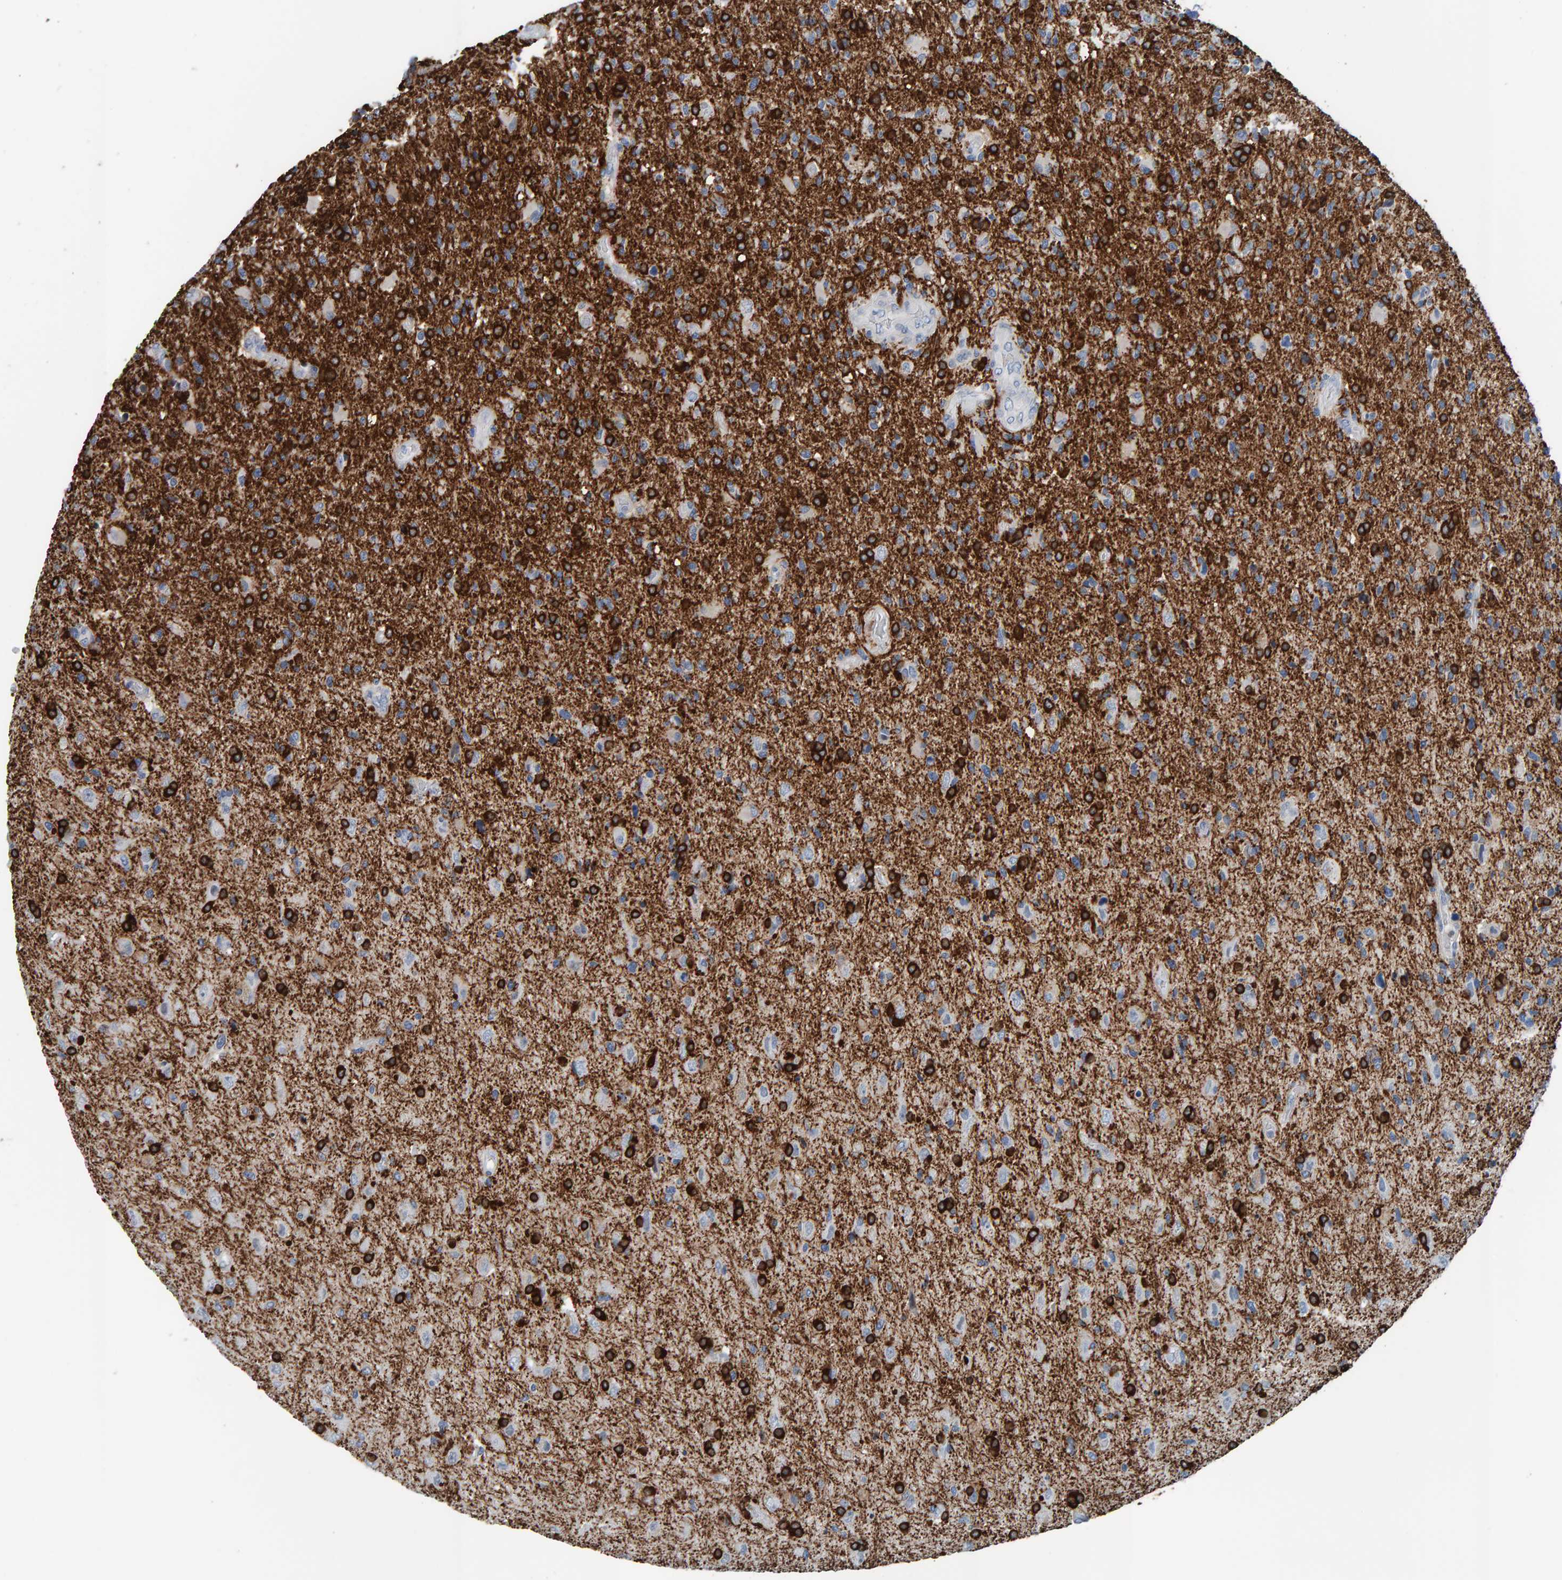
{"staining": {"intensity": "strong", "quantity": "25%-75%", "location": "cytoplasmic/membranous"}, "tissue": "glioma", "cell_type": "Tumor cells", "image_type": "cancer", "snomed": [{"axis": "morphology", "description": "Glioma, malignant, High grade"}, {"axis": "topography", "description": "Brain"}], "caption": "IHC of malignant glioma (high-grade) displays high levels of strong cytoplasmic/membranous staining in approximately 25%-75% of tumor cells.", "gene": "CNP", "patient": {"sex": "male", "age": 72}}